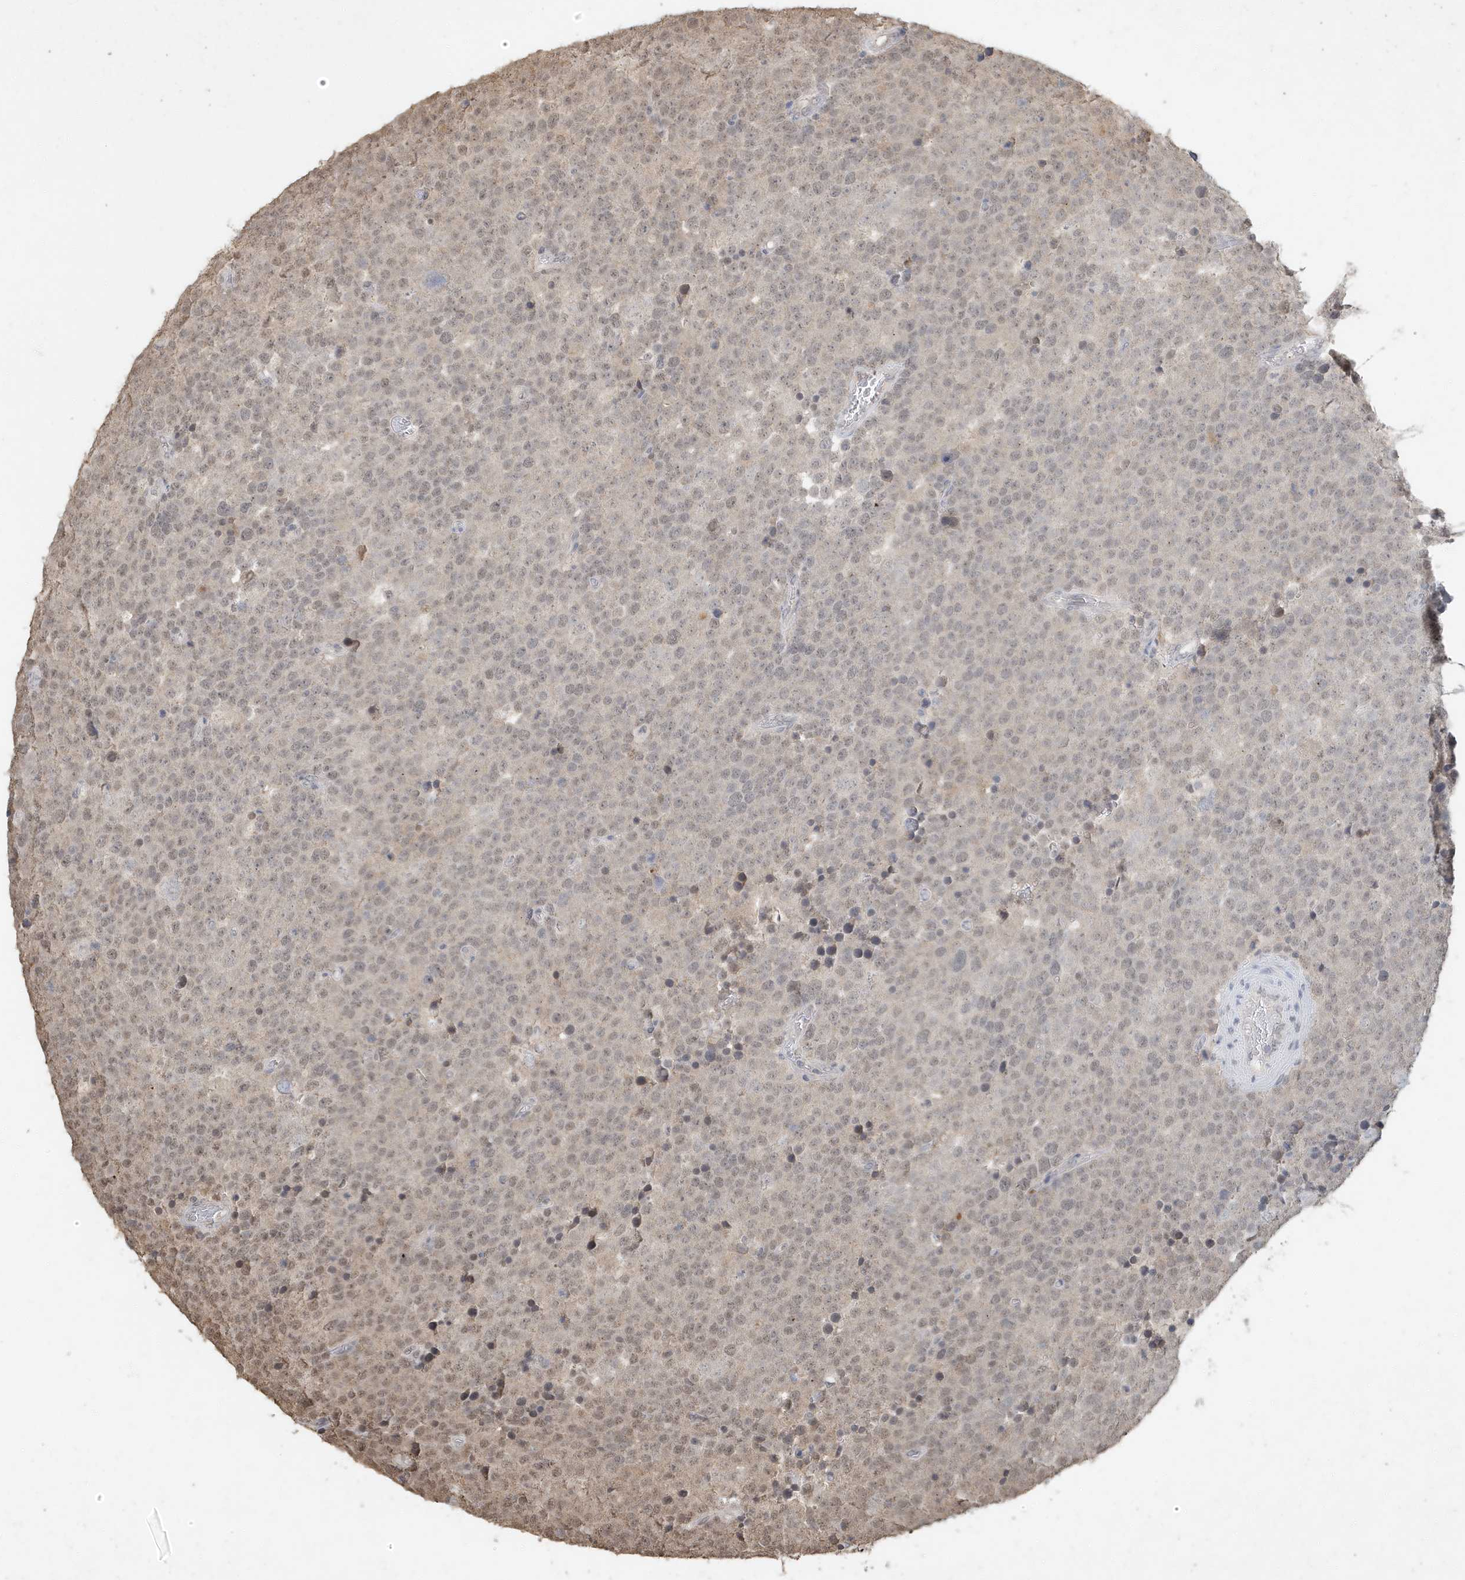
{"staining": {"intensity": "weak", "quantity": "25%-75%", "location": "nuclear"}, "tissue": "testis cancer", "cell_type": "Tumor cells", "image_type": "cancer", "snomed": [{"axis": "morphology", "description": "Seminoma, NOS"}, {"axis": "topography", "description": "Testis"}], "caption": "Weak nuclear protein staining is present in about 25%-75% of tumor cells in seminoma (testis).", "gene": "DEFA1", "patient": {"sex": "male", "age": 71}}